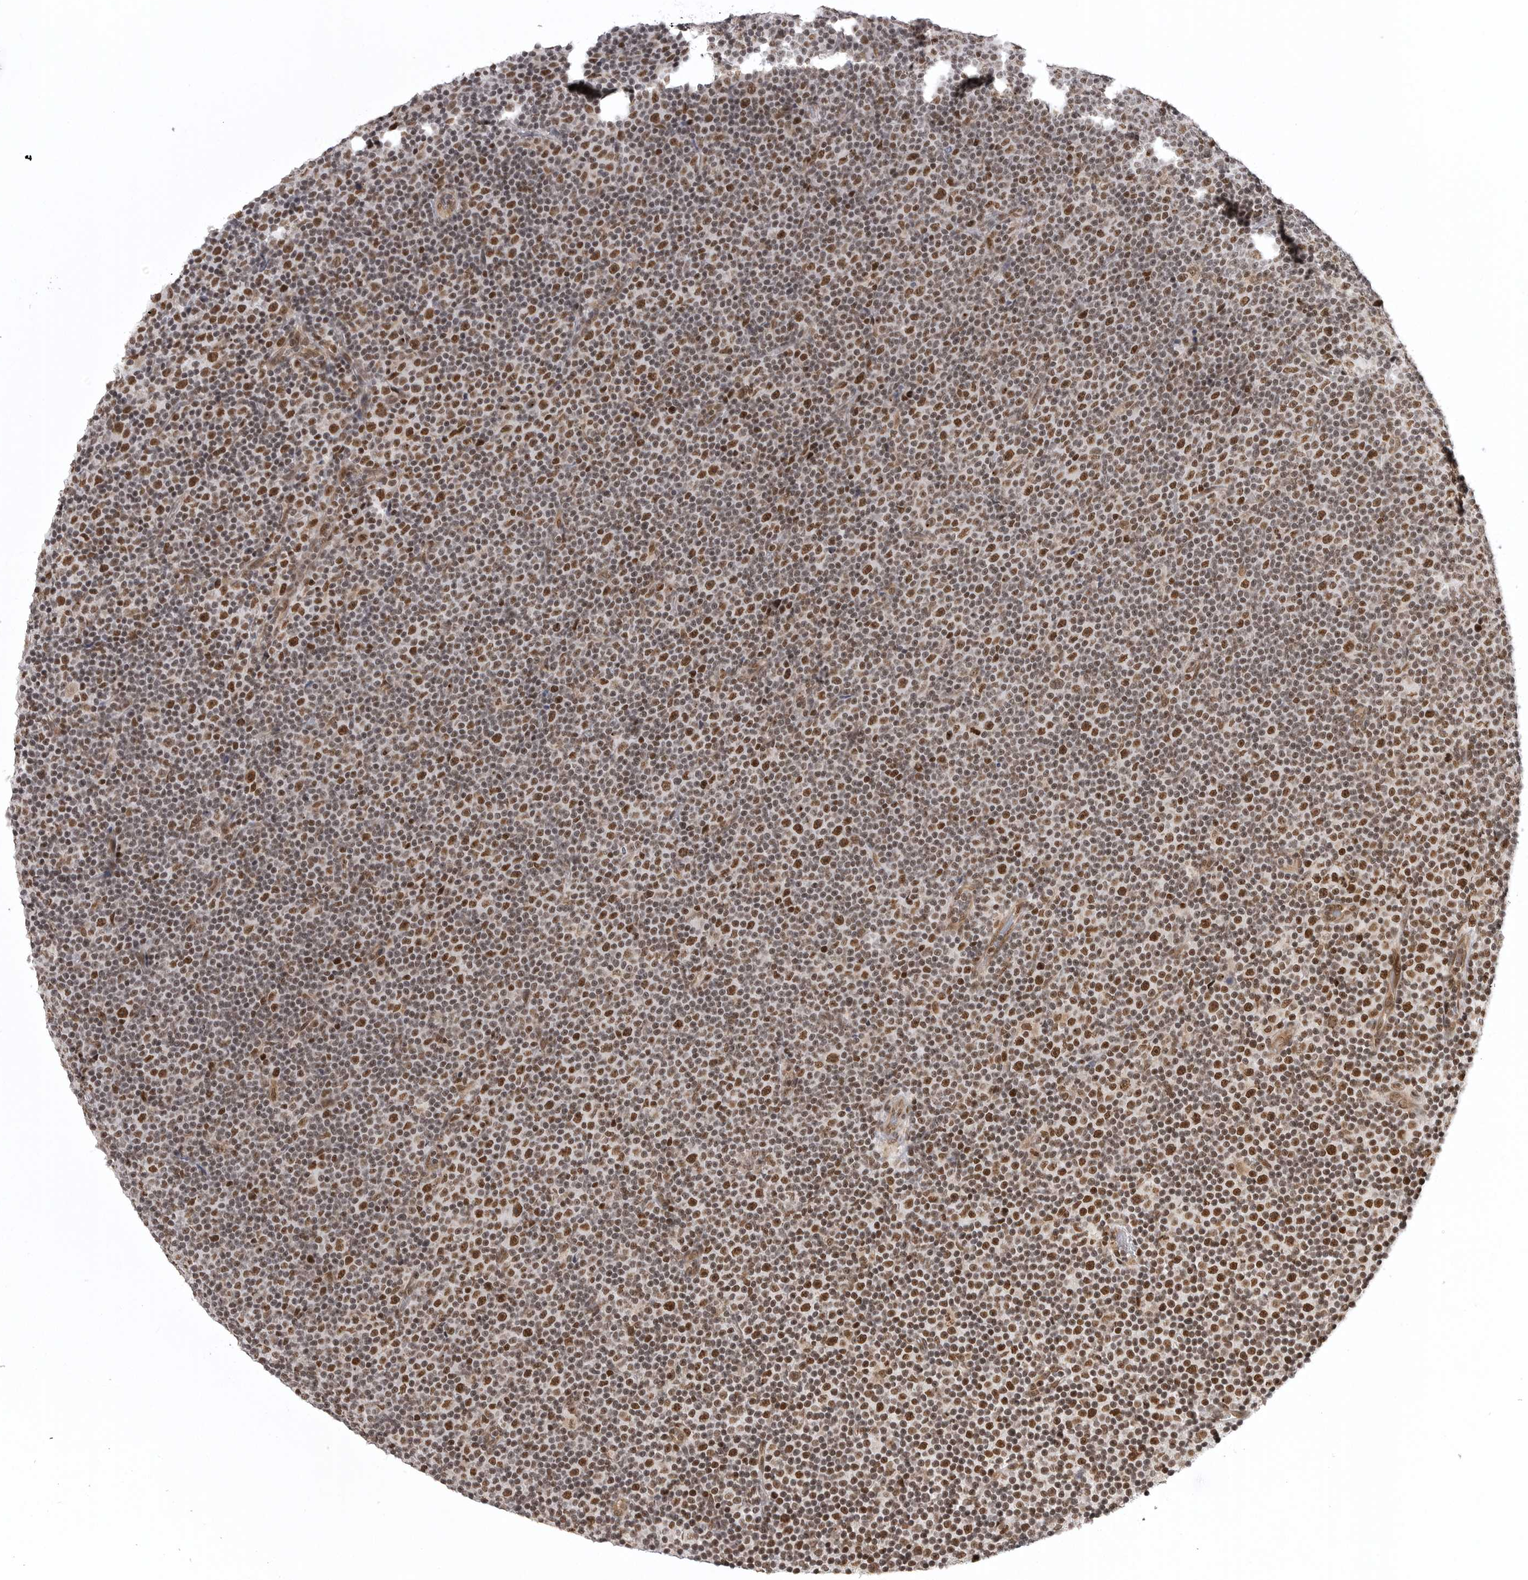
{"staining": {"intensity": "moderate", "quantity": ">75%", "location": "nuclear"}, "tissue": "lymphoma", "cell_type": "Tumor cells", "image_type": "cancer", "snomed": [{"axis": "morphology", "description": "Malignant lymphoma, non-Hodgkin's type, Low grade"}, {"axis": "topography", "description": "Lymph node"}], "caption": "Tumor cells show medium levels of moderate nuclear positivity in about >75% of cells in lymphoma.", "gene": "PRDM10", "patient": {"sex": "female", "age": 67}}